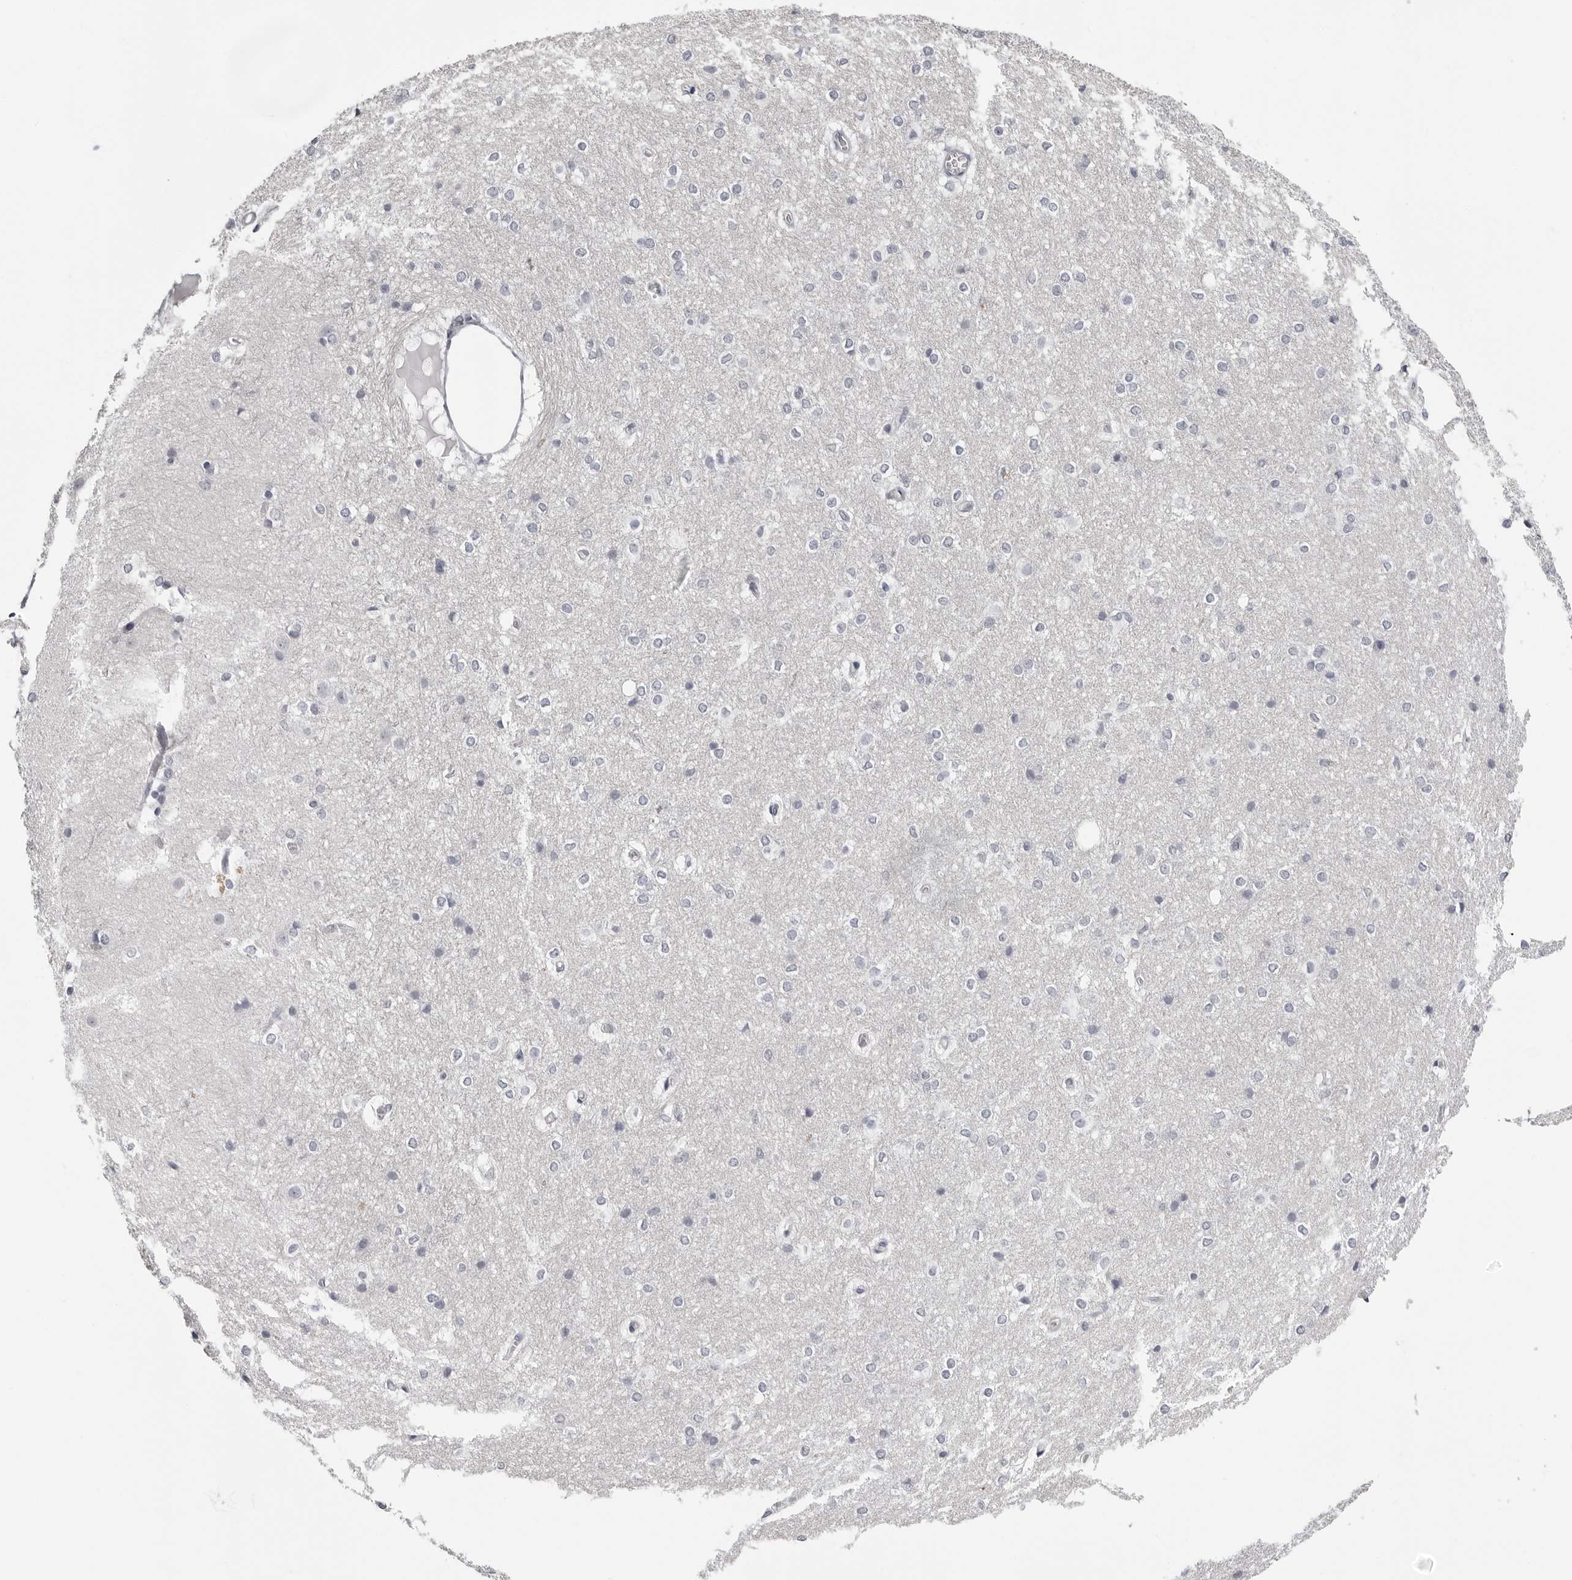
{"staining": {"intensity": "negative", "quantity": "none", "location": "none"}, "tissue": "caudate", "cell_type": "Glial cells", "image_type": "normal", "snomed": [{"axis": "morphology", "description": "Normal tissue, NOS"}, {"axis": "topography", "description": "Lateral ventricle wall"}], "caption": "DAB (3,3'-diaminobenzidine) immunohistochemical staining of benign human caudate shows no significant positivity in glial cells. Nuclei are stained in blue.", "gene": "BPIFA1", "patient": {"sex": "female", "age": 19}}